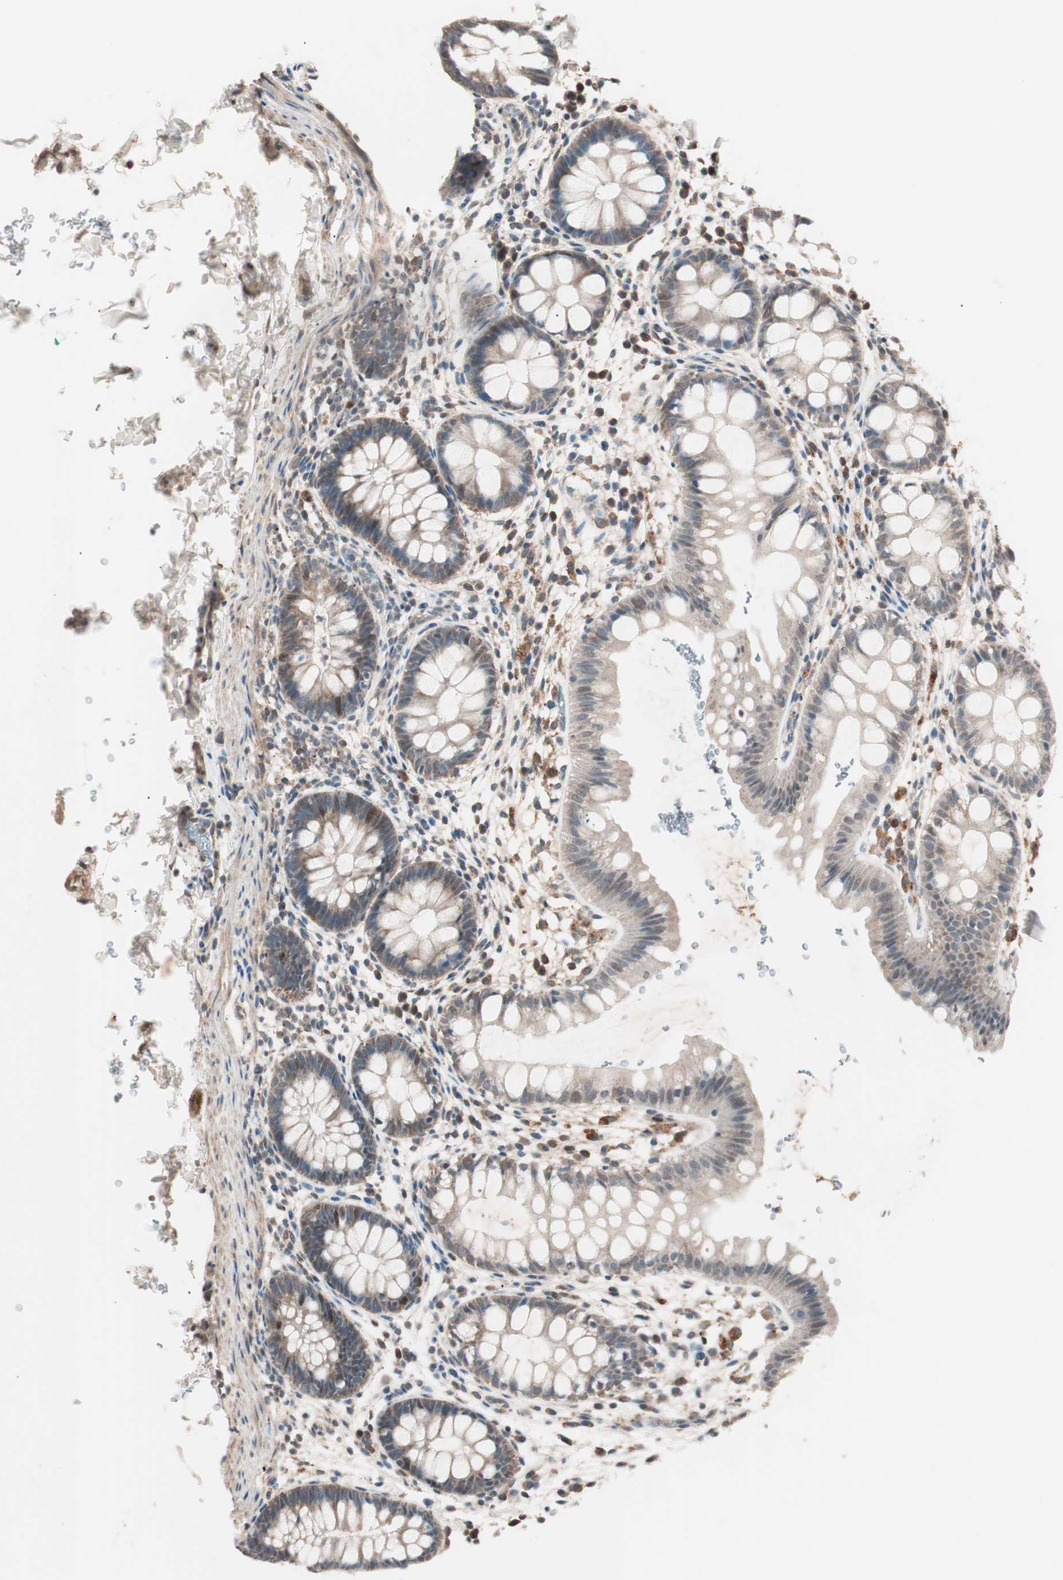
{"staining": {"intensity": "moderate", "quantity": ">75%", "location": "cytoplasmic/membranous,nuclear"}, "tissue": "rectum", "cell_type": "Glandular cells", "image_type": "normal", "snomed": [{"axis": "morphology", "description": "Normal tissue, NOS"}, {"axis": "topography", "description": "Rectum"}], "caption": "A brown stain highlights moderate cytoplasmic/membranous,nuclear expression of a protein in glandular cells of benign rectum.", "gene": "NFRKB", "patient": {"sex": "female", "age": 24}}